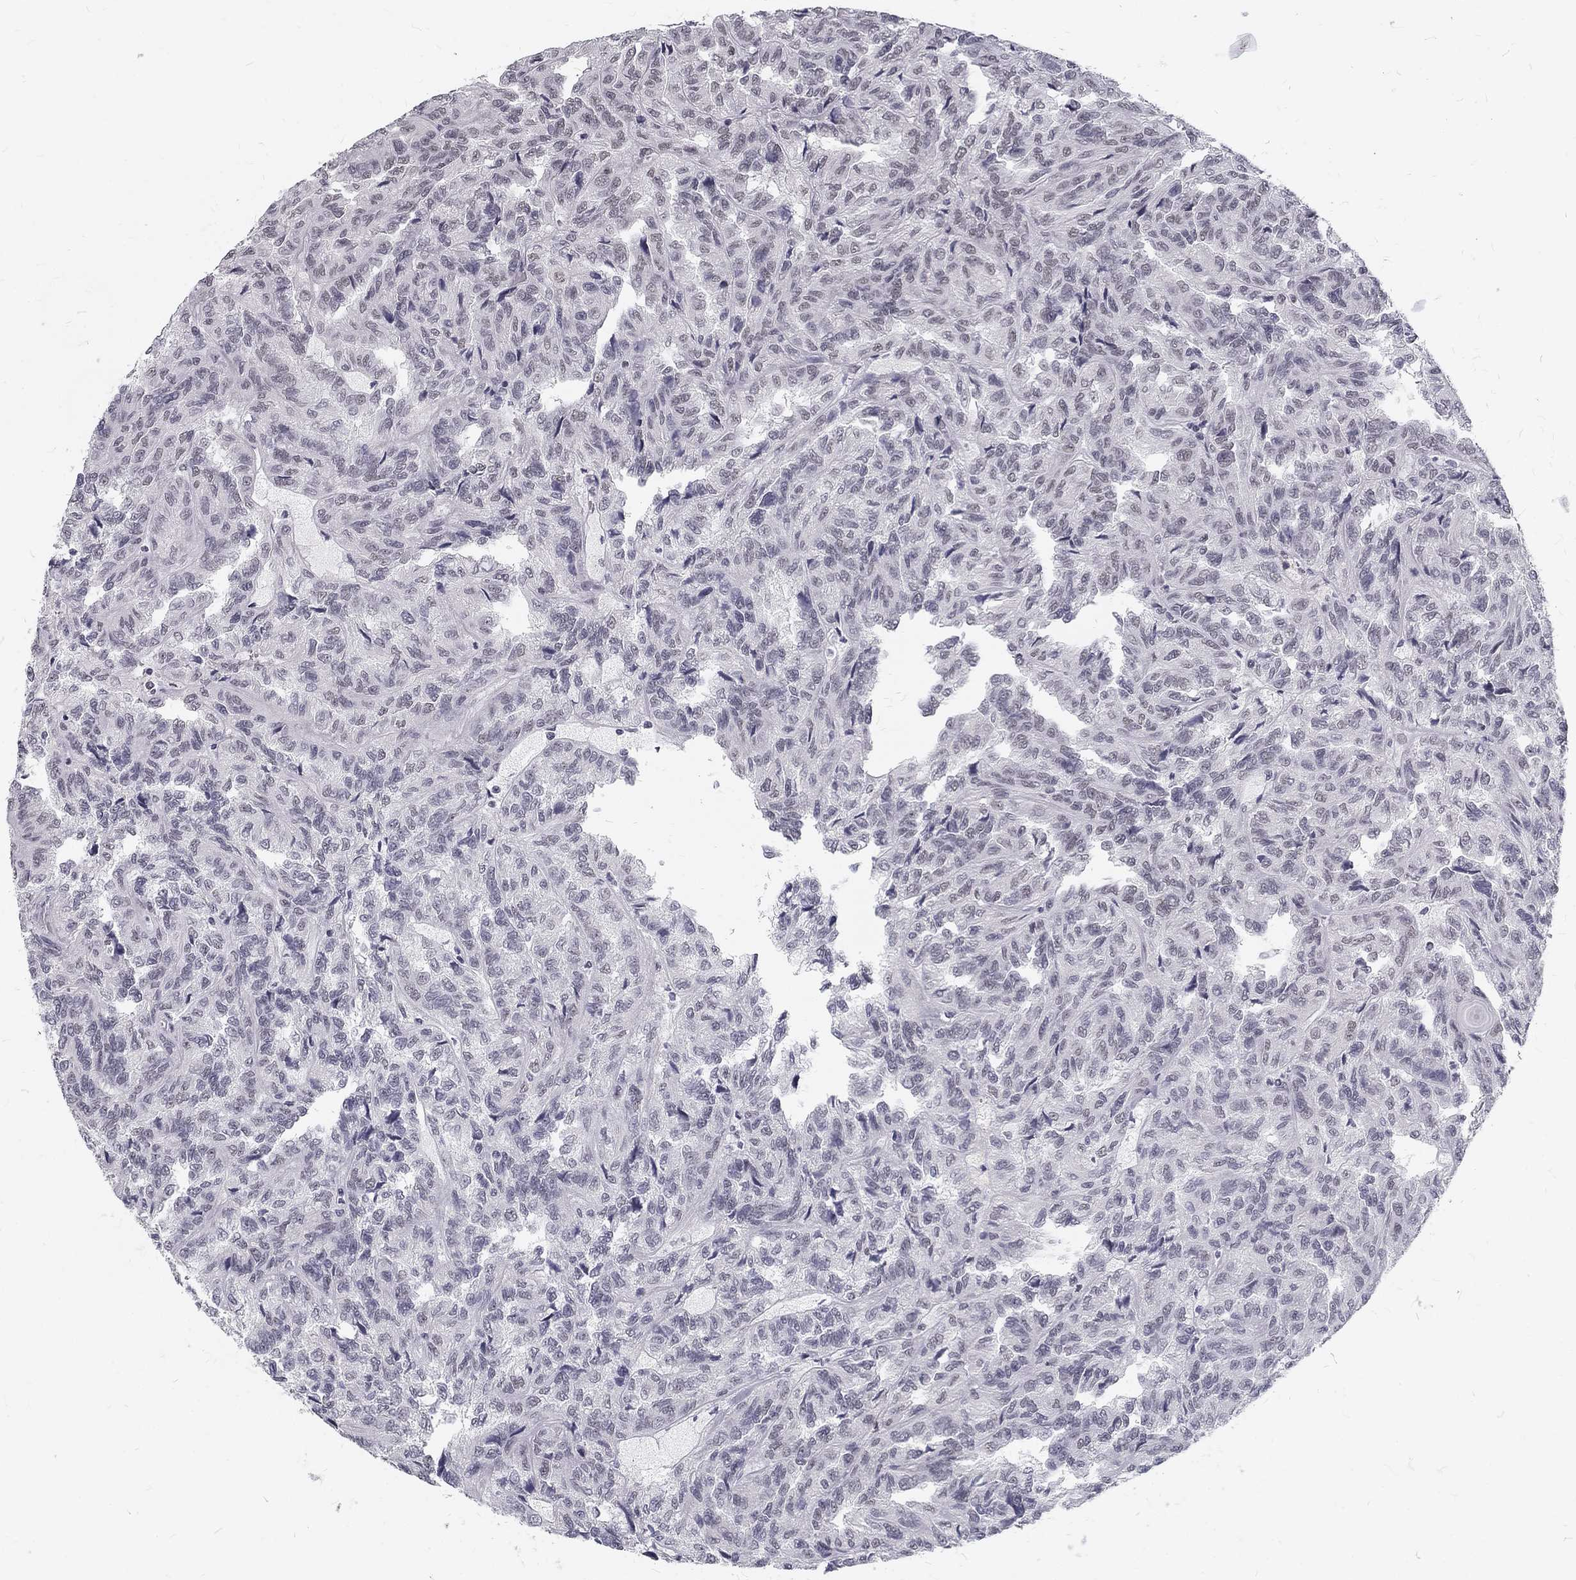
{"staining": {"intensity": "negative", "quantity": "none", "location": "none"}, "tissue": "renal cancer", "cell_type": "Tumor cells", "image_type": "cancer", "snomed": [{"axis": "morphology", "description": "Adenocarcinoma, NOS"}, {"axis": "topography", "description": "Kidney"}], "caption": "Renal cancer (adenocarcinoma) was stained to show a protein in brown. There is no significant positivity in tumor cells.", "gene": "SNORC", "patient": {"sex": "male", "age": 79}}